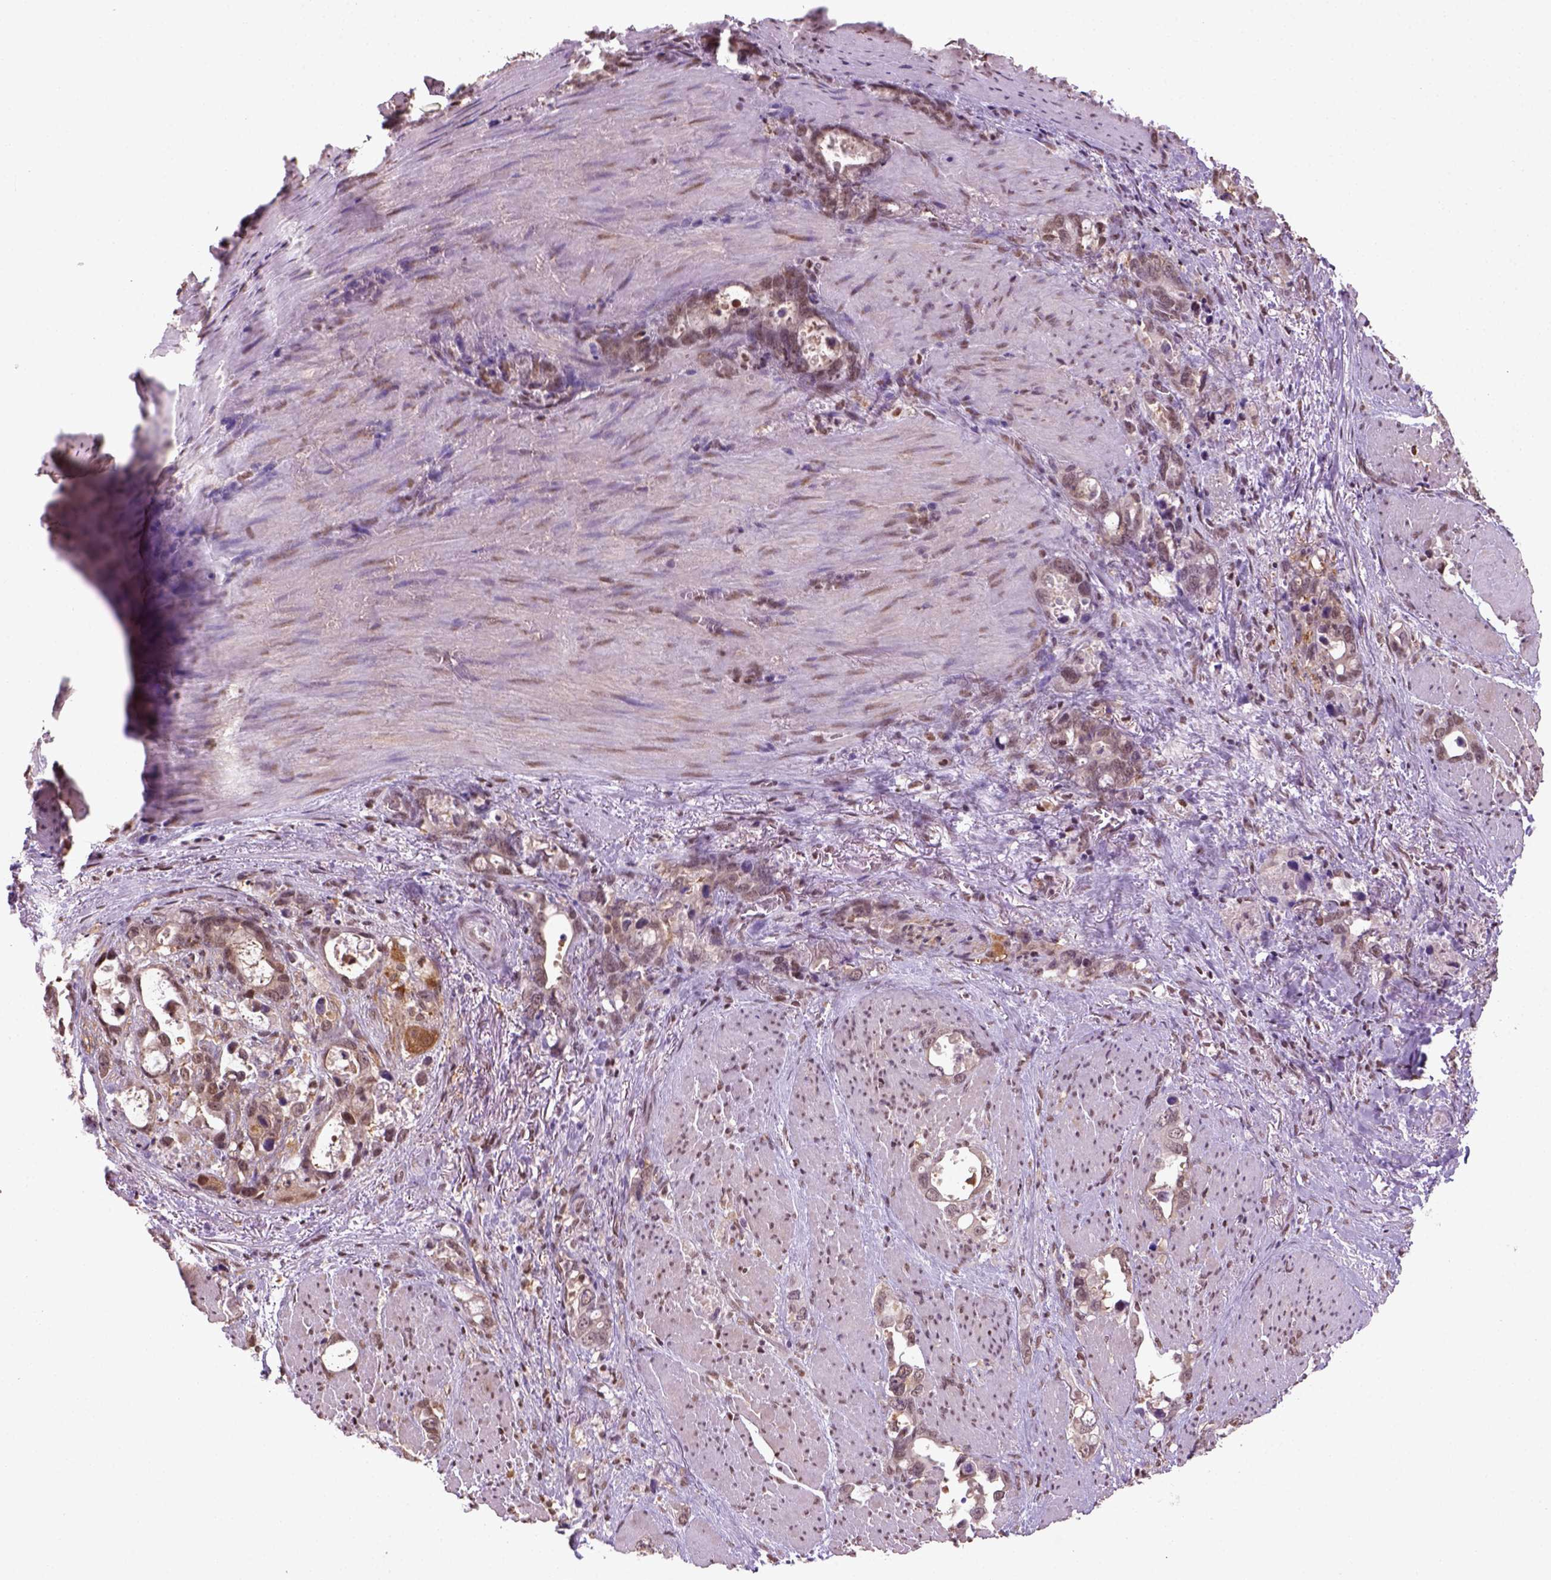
{"staining": {"intensity": "weak", "quantity": ">75%", "location": "nuclear"}, "tissue": "stomach cancer", "cell_type": "Tumor cells", "image_type": "cancer", "snomed": [{"axis": "morphology", "description": "Normal tissue, NOS"}, {"axis": "morphology", "description": "Adenocarcinoma, NOS"}, {"axis": "topography", "description": "Esophagus"}, {"axis": "topography", "description": "Stomach, upper"}], "caption": "Tumor cells display low levels of weak nuclear expression in approximately >75% of cells in stomach adenocarcinoma.", "gene": "GOT1", "patient": {"sex": "male", "age": 74}}